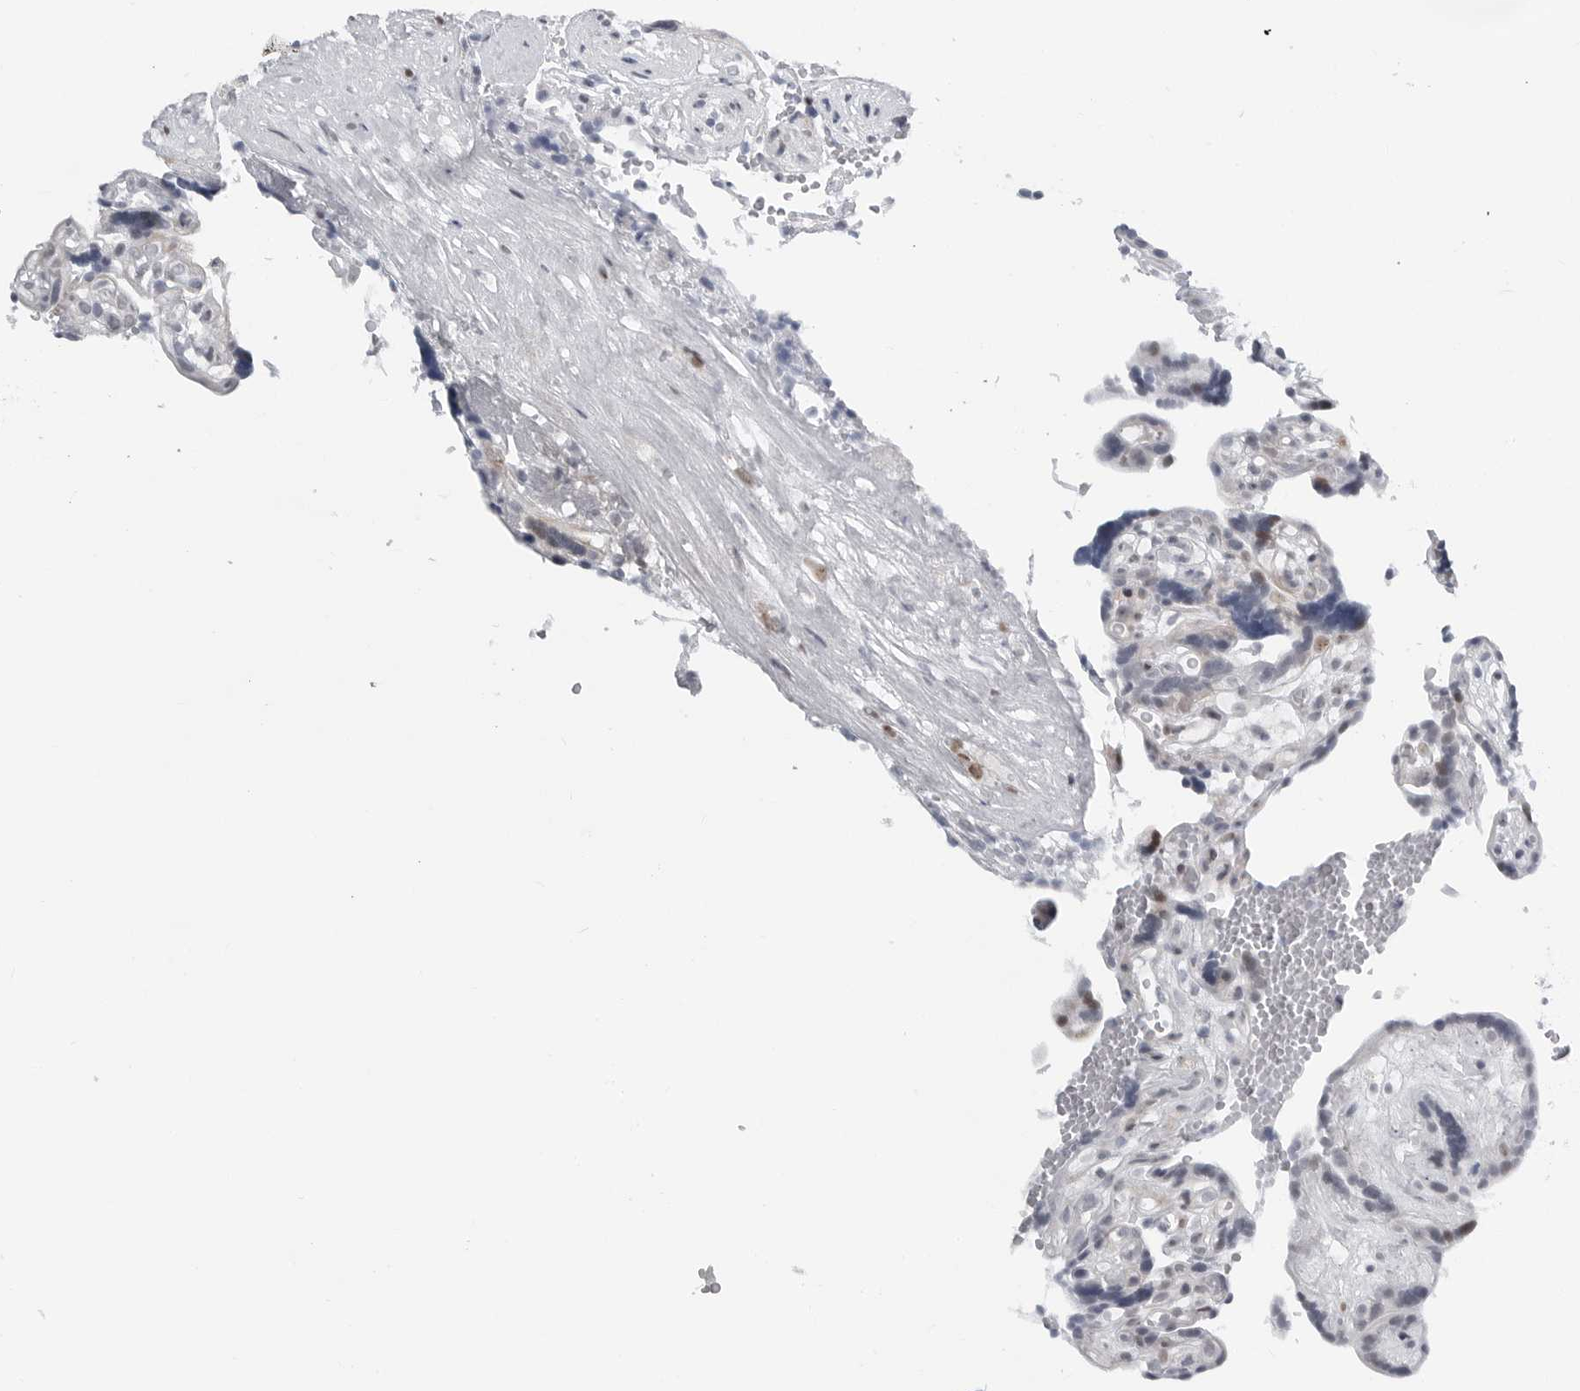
{"staining": {"intensity": "strong", "quantity": "25%-75%", "location": "cytoplasmic/membranous"}, "tissue": "placenta", "cell_type": "Decidual cells", "image_type": "normal", "snomed": [{"axis": "morphology", "description": "Normal tissue, NOS"}, {"axis": "topography", "description": "Placenta"}], "caption": "Placenta stained for a protein (brown) reveals strong cytoplasmic/membranous positive staining in about 25%-75% of decidual cells.", "gene": "FAM135B", "patient": {"sex": "female", "age": 30}}